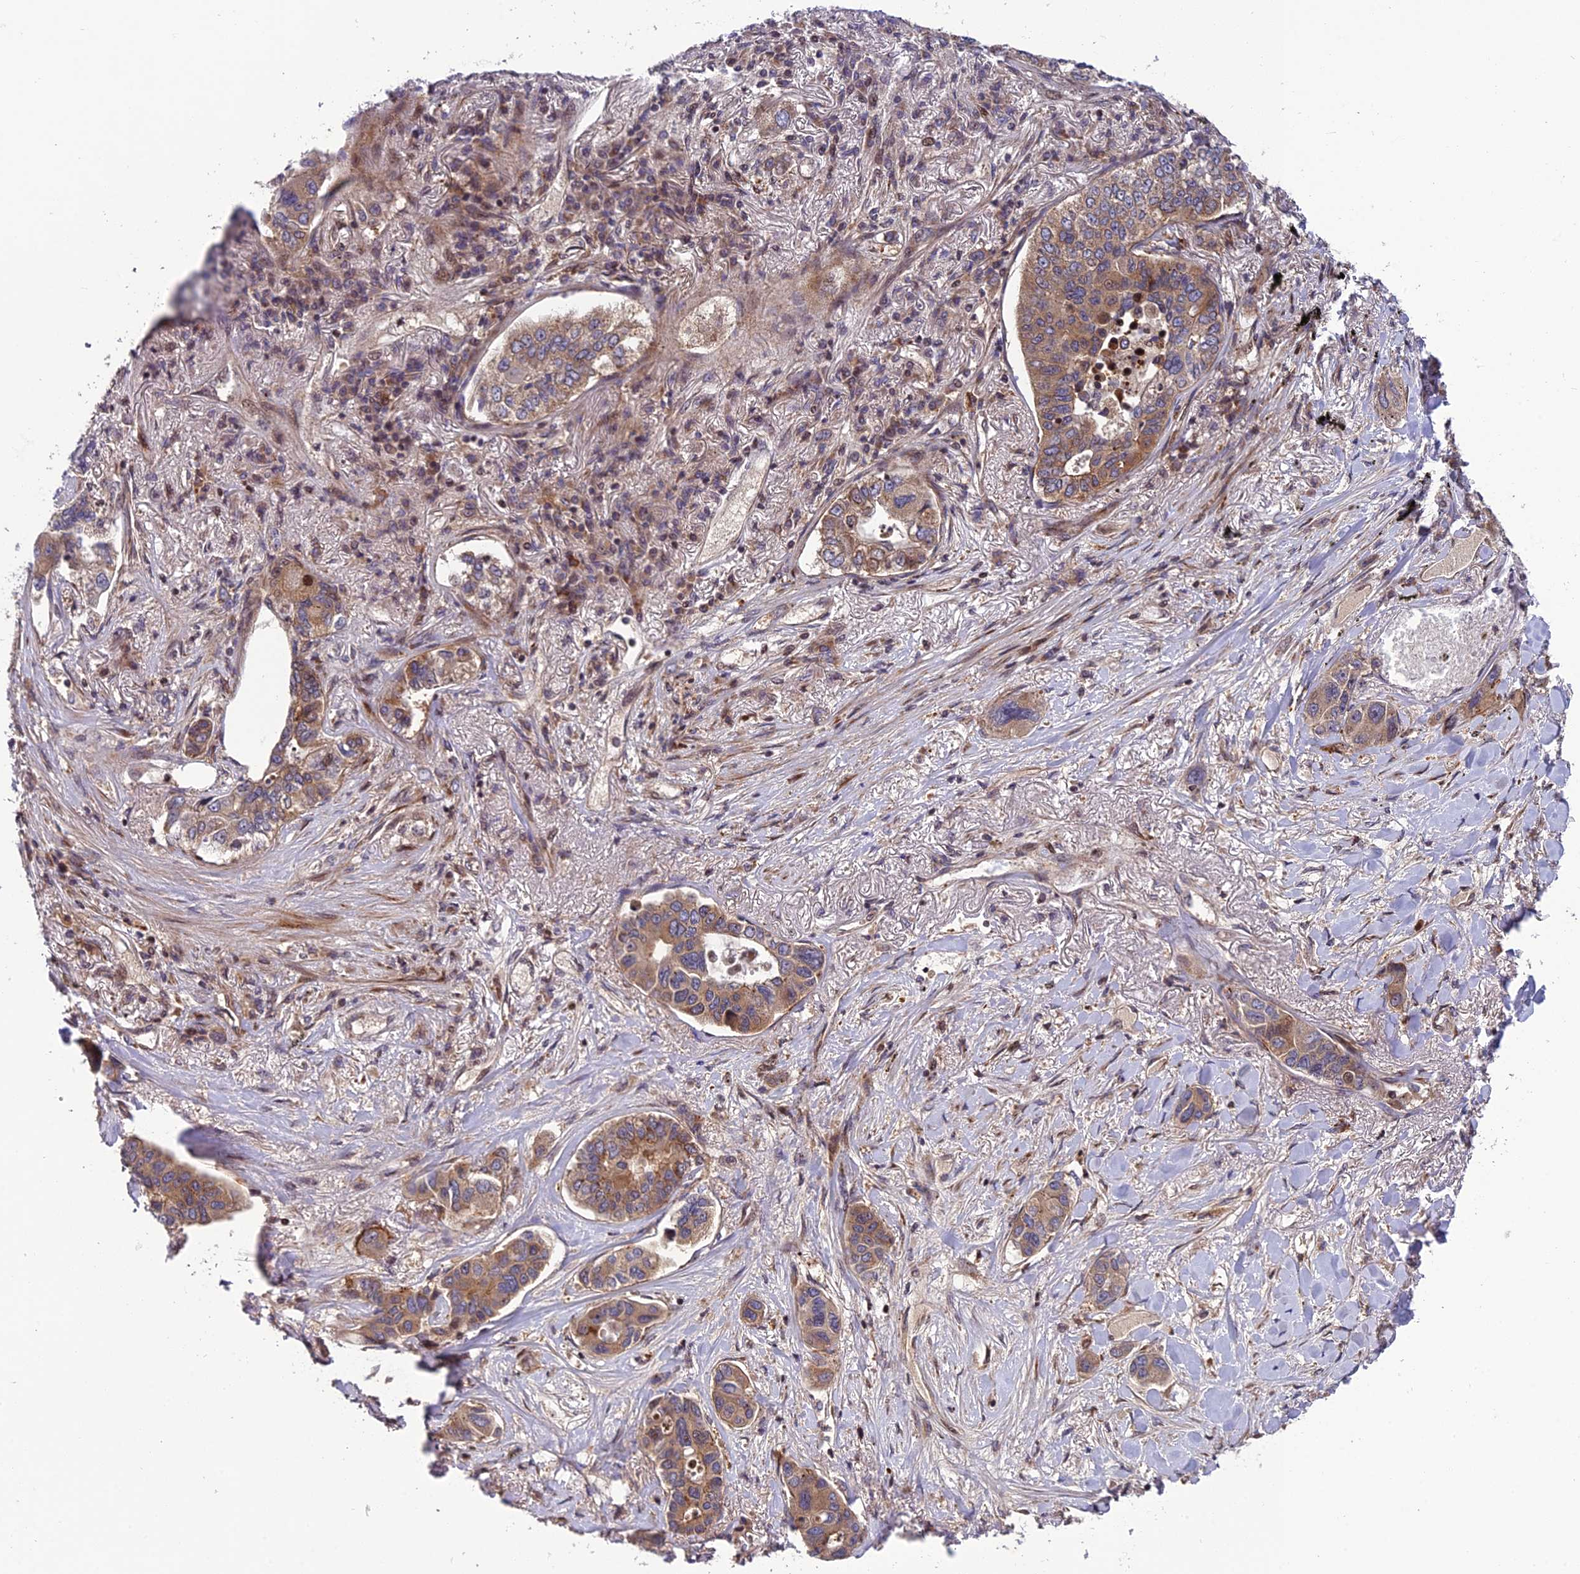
{"staining": {"intensity": "moderate", "quantity": "25%-75%", "location": "cytoplasmic/membranous"}, "tissue": "lung cancer", "cell_type": "Tumor cells", "image_type": "cancer", "snomed": [{"axis": "morphology", "description": "Adenocarcinoma, NOS"}, {"axis": "topography", "description": "Lung"}], "caption": "Immunohistochemical staining of lung cancer reveals medium levels of moderate cytoplasmic/membranous staining in about 25%-75% of tumor cells. (DAB (3,3'-diaminobenzidine) = brown stain, brightfield microscopy at high magnification).", "gene": "SMIM7", "patient": {"sex": "male", "age": 49}}